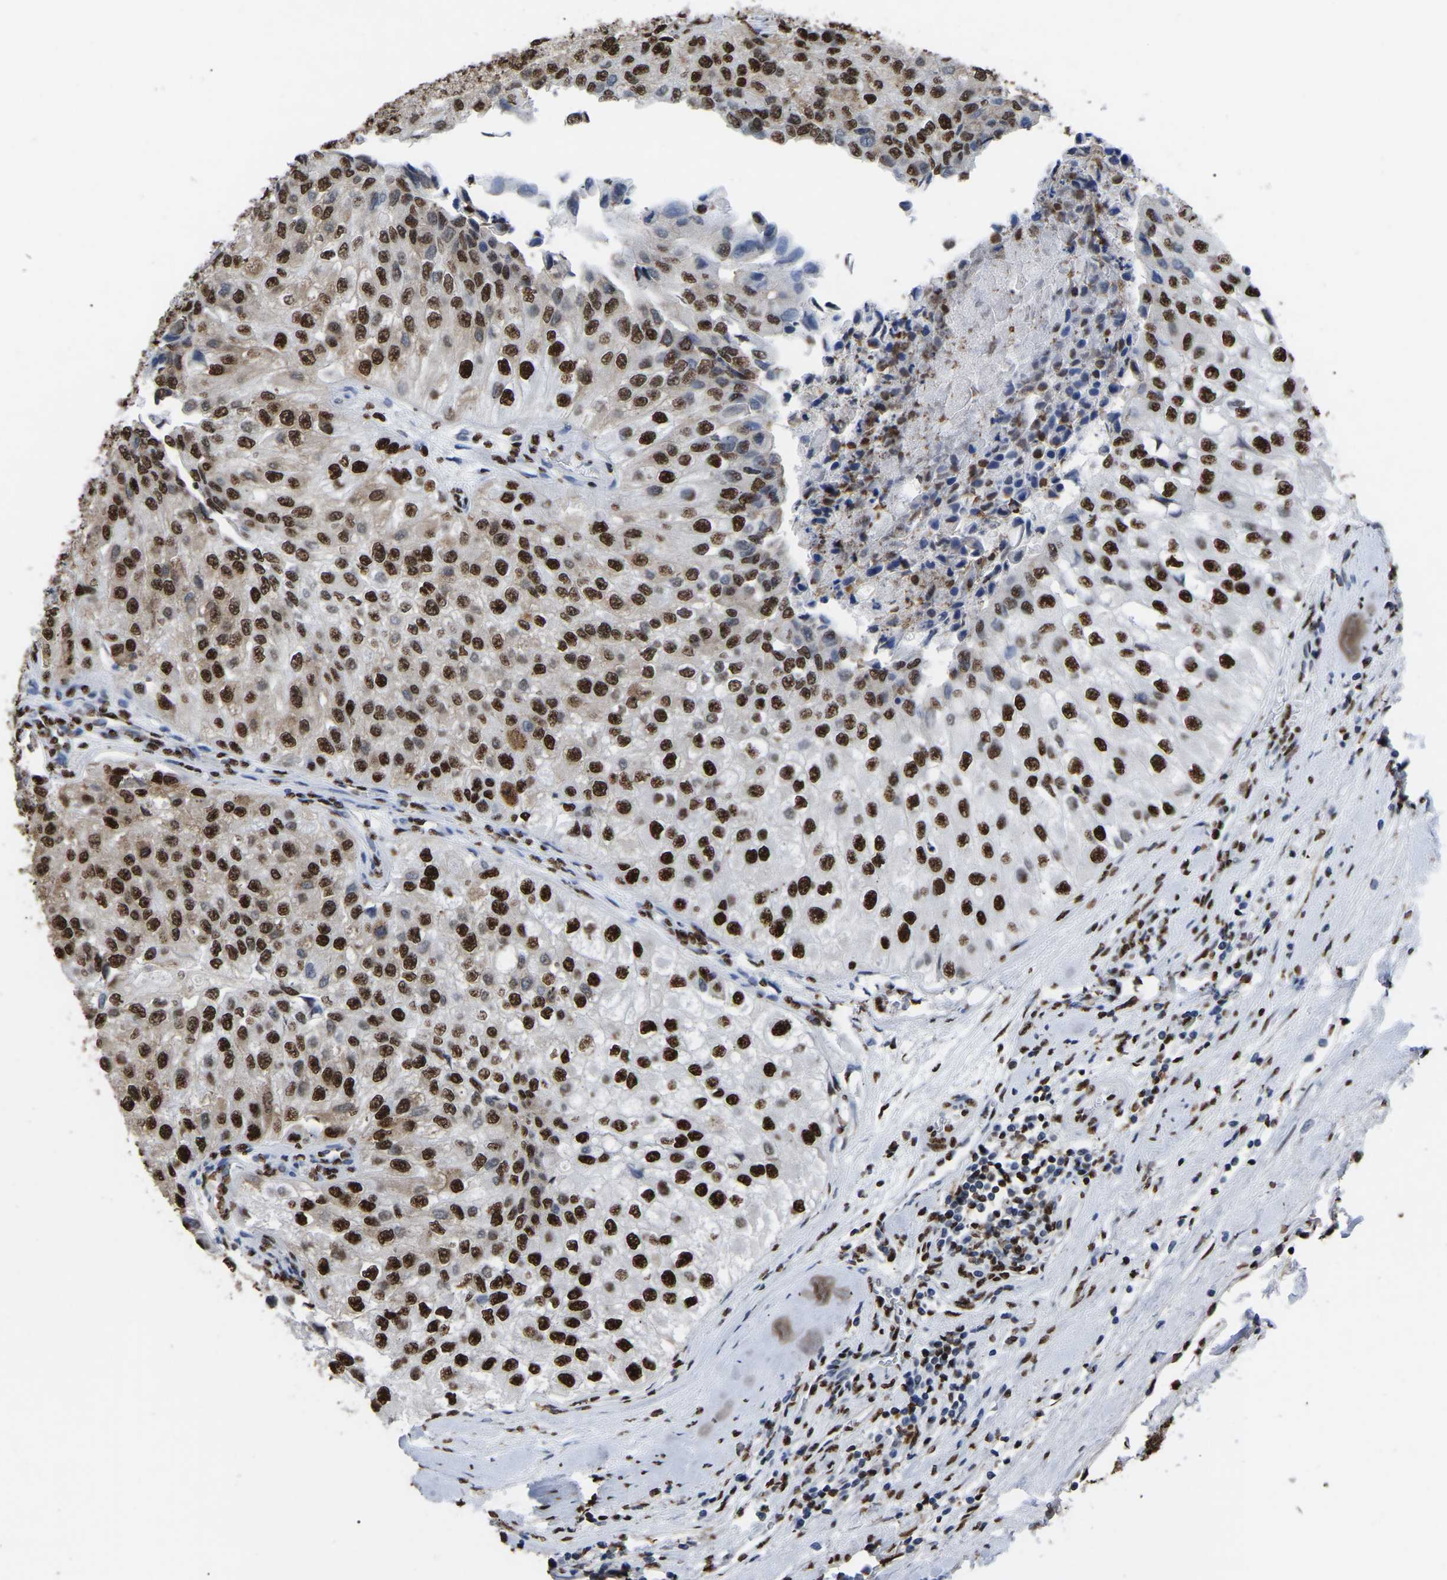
{"staining": {"intensity": "strong", "quantity": ">75%", "location": "nuclear"}, "tissue": "urothelial cancer", "cell_type": "Tumor cells", "image_type": "cancer", "snomed": [{"axis": "morphology", "description": "Urothelial carcinoma, High grade"}, {"axis": "topography", "description": "Kidney"}, {"axis": "topography", "description": "Urinary bladder"}], "caption": "Immunohistochemistry (DAB (3,3'-diaminobenzidine)) staining of human urothelial carcinoma (high-grade) reveals strong nuclear protein expression in about >75% of tumor cells. (brown staining indicates protein expression, while blue staining denotes nuclei).", "gene": "RBL2", "patient": {"sex": "male", "age": 77}}